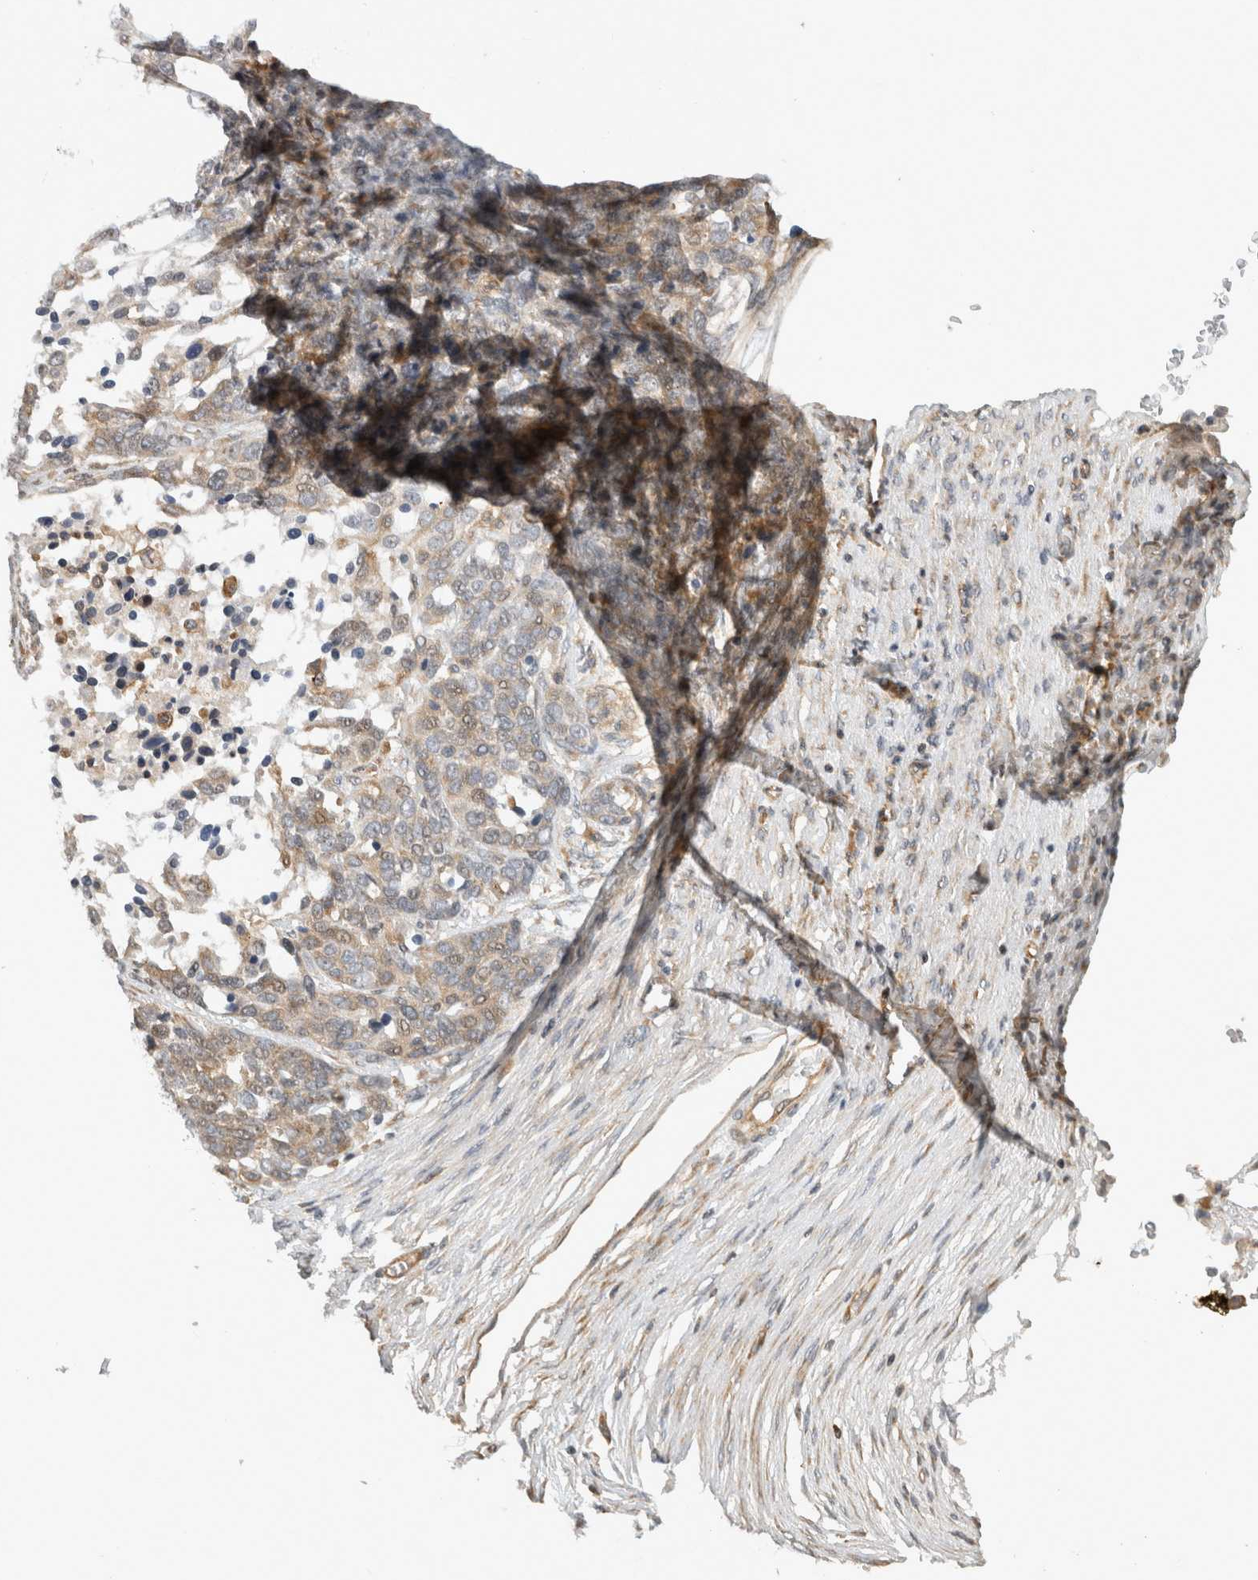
{"staining": {"intensity": "weak", "quantity": ">75%", "location": "cytoplasmic/membranous,nuclear"}, "tissue": "ovarian cancer", "cell_type": "Tumor cells", "image_type": "cancer", "snomed": [{"axis": "morphology", "description": "Cystadenocarcinoma, serous, NOS"}, {"axis": "topography", "description": "Ovary"}], "caption": "Protein staining of serous cystadenocarcinoma (ovarian) tissue shows weak cytoplasmic/membranous and nuclear positivity in about >75% of tumor cells. Nuclei are stained in blue.", "gene": "WASF2", "patient": {"sex": "female", "age": 44}}